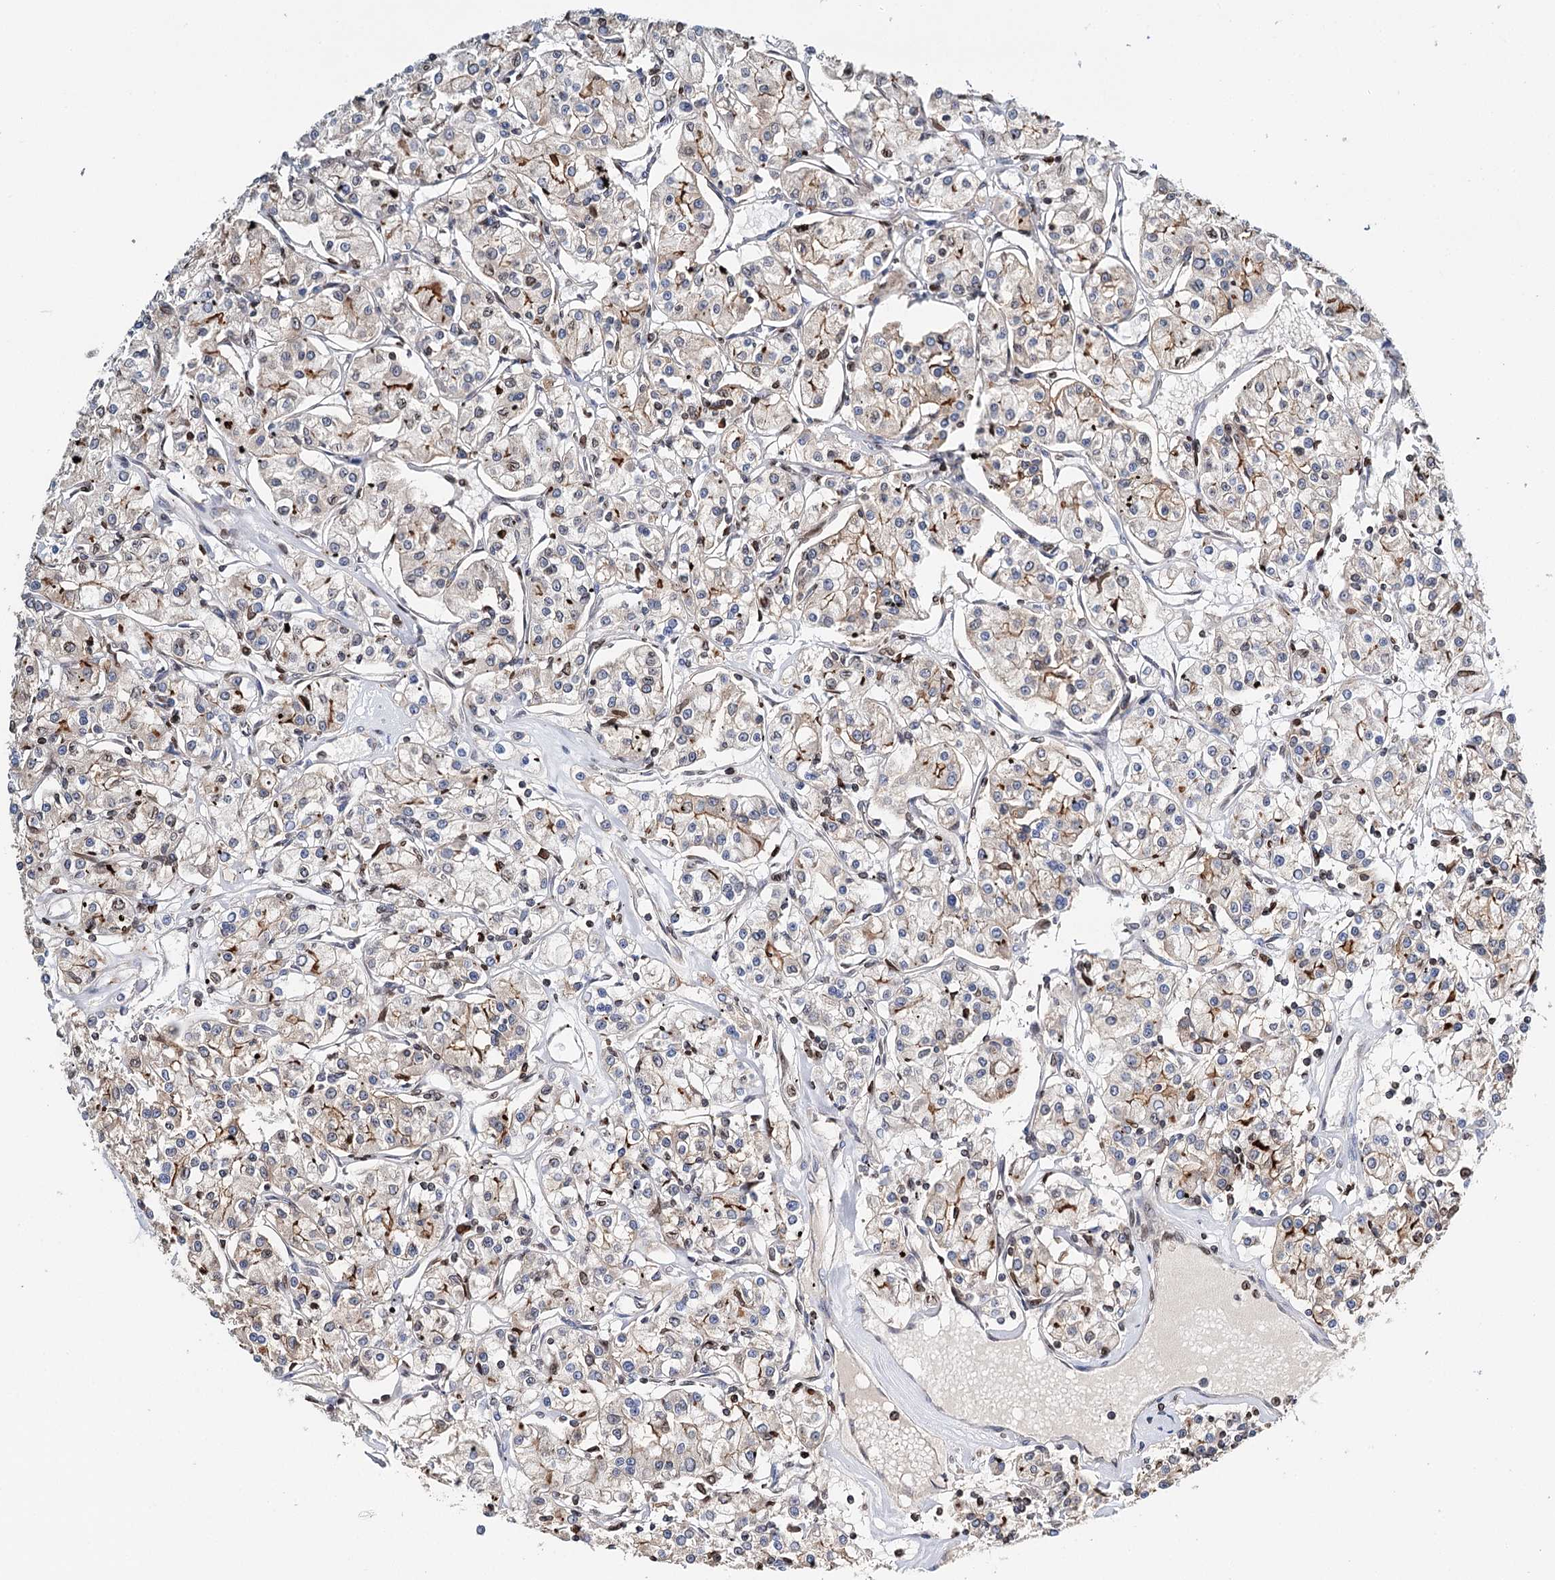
{"staining": {"intensity": "moderate", "quantity": "<25%", "location": "cytoplasmic/membranous"}, "tissue": "renal cancer", "cell_type": "Tumor cells", "image_type": "cancer", "snomed": [{"axis": "morphology", "description": "Adenocarcinoma, NOS"}, {"axis": "topography", "description": "Kidney"}], "caption": "About <25% of tumor cells in human renal cancer (adenocarcinoma) display moderate cytoplasmic/membranous protein expression as visualized by brown immunohistochemical staining.", "gene": "CFAP46", "patient": {"sex": "female", "age": 59}}